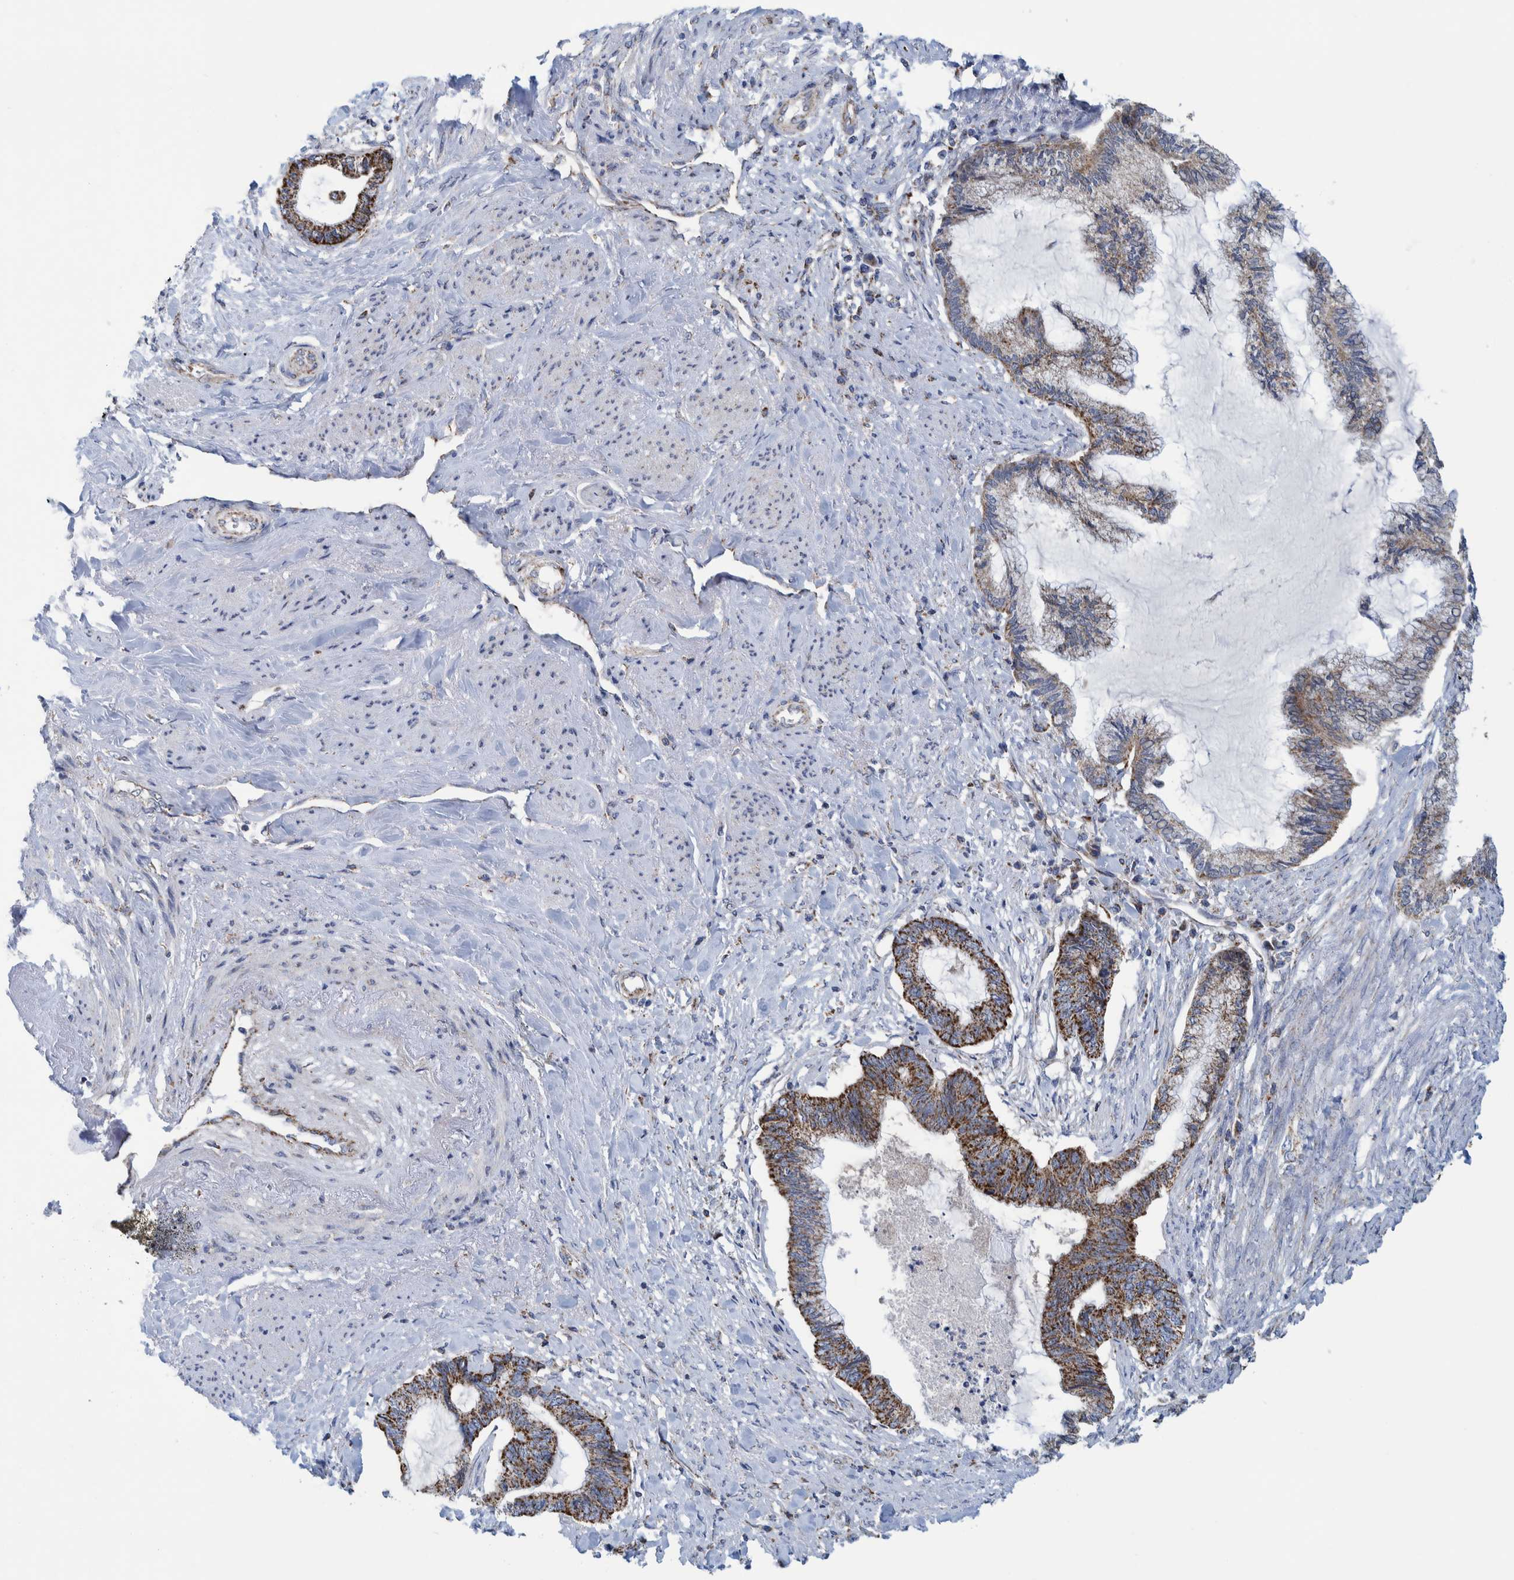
{"staining": {"intensity": "strong", "quantity": "25%-75%", "location": "cytoplasmic/membranous"}, "tissue": "endometrial cancer", "cell_type": "Tumor cells", "image_type": "cancer", "snomed": [{"axis": "morphology", "description": "Adenocarcinoma, NOS"}, {"axis": "topography", "description": "Endometrium"}], "caption": "Brown immunohistochemical staining in endometrial cancer (adenocarcinoma) displays strong cytoplasmic/membranous positivity in about 25%-75% of tumor cells. (IHC, brightfield microscopy, high magnification).", "gene": "MRPS7", "patient": {"sex": "female", "age": 86}}